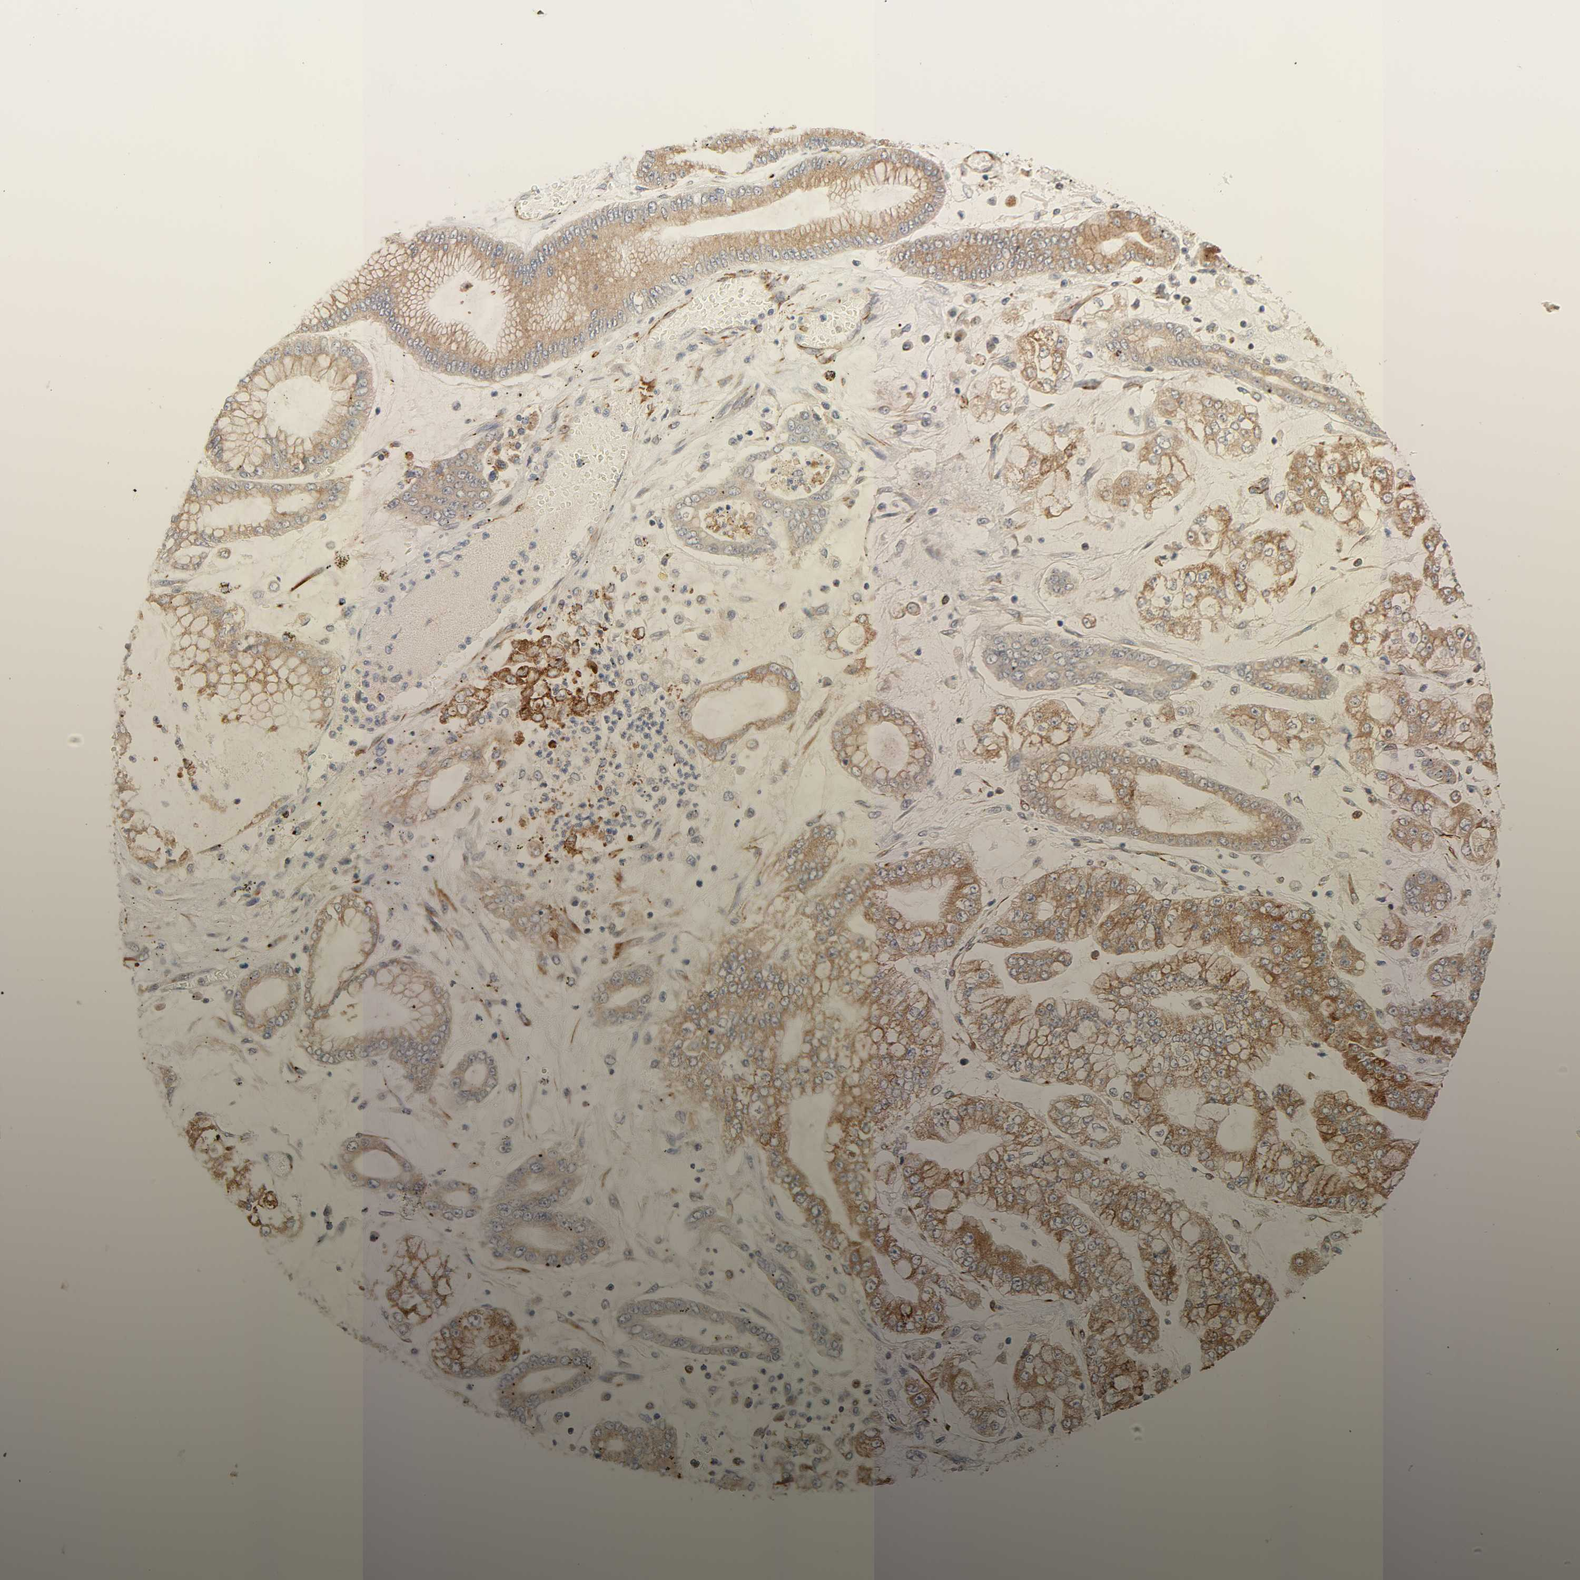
{"staining": {"intensity": "moderate", "quantity": ">75%", "location": "cytoplasmic/membranous"}, "tissue": "stomach cancer", "cell_type": "Tumor cells", "image_type": "cancer", "snomed": [{"axis": "morphology", "description": "Normal tissue, NOS"}, {"axis": "morphology", "description": "Adenocarcinoma, NOS"}, {"axis": "topography", "description": "Stomach, upper"}, {"axis": "topography", "description": "Stomach"}], "caption": "Stomach cancer stained with DAB immunohistochemistry (IHC) exhibits medium levels of moderate cytoplasmic/membranous expression in about >75% of tumor cells. Nuclei are stained in blue.", "gene": "REEP6", "patient": {"sex": "male", "age": 76}}